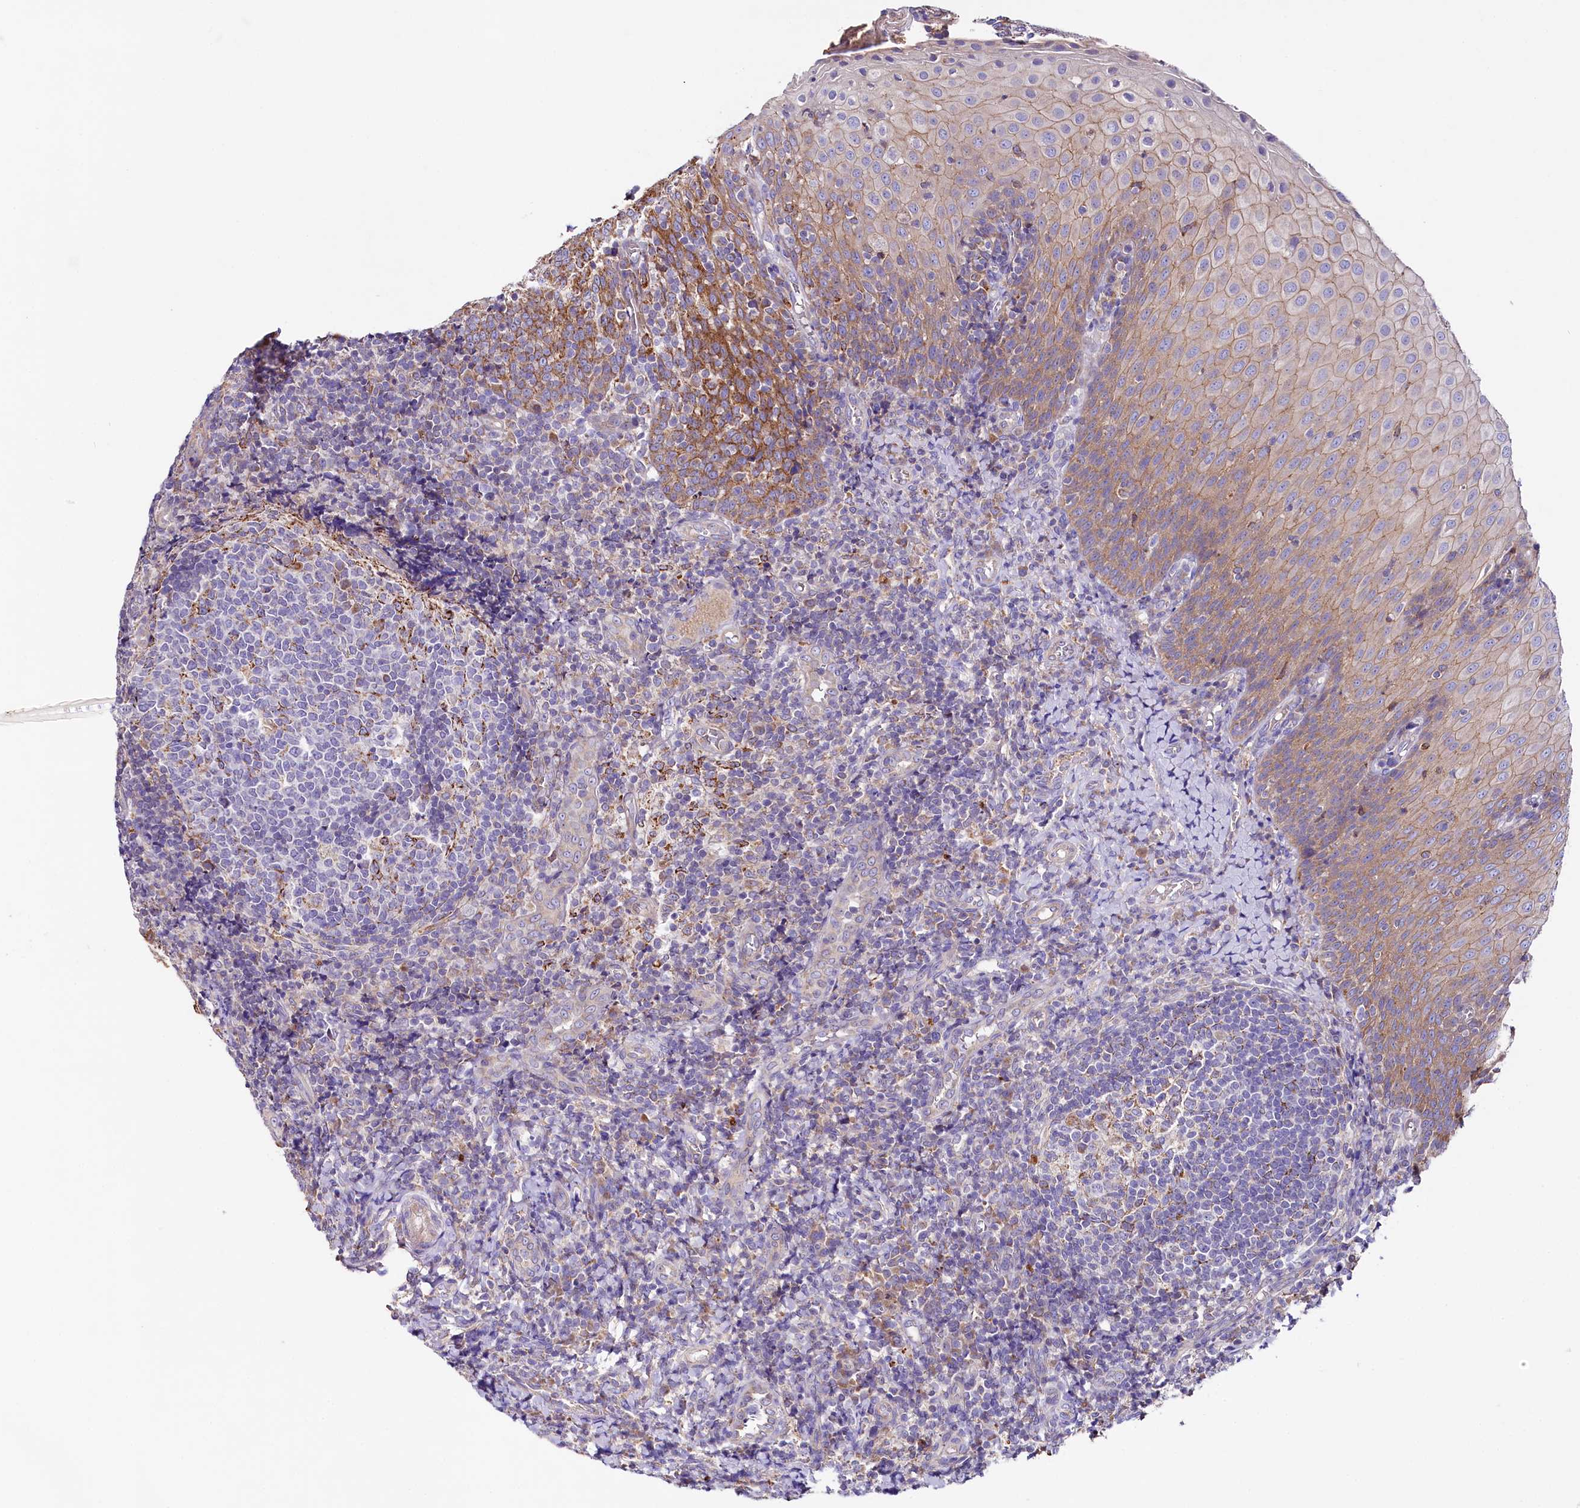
{"staining": {"intensity": "strong", "quantity": "<25%", "location": "cytoplasmic/membranous"}, "tissue": "tonsil", "cell_type": "Germinal center cells", "image_type": "normal", "snomed": [{"axis": "morphology", "description": "Normal tissue, NOS"}, {"axis": "topography", "description": "Tonsil"}], "caption": "This micrograph reveals normal tonsil stained with immunohistochemistry (IHC) to label a protein in brown. The cytoplasmic/membranous of germinal center cells show strong positivity for the protein. Nuclei are counter-stained blue.", "gene": "SACM1L", "patient": {"sex": "female", "age": 19}}